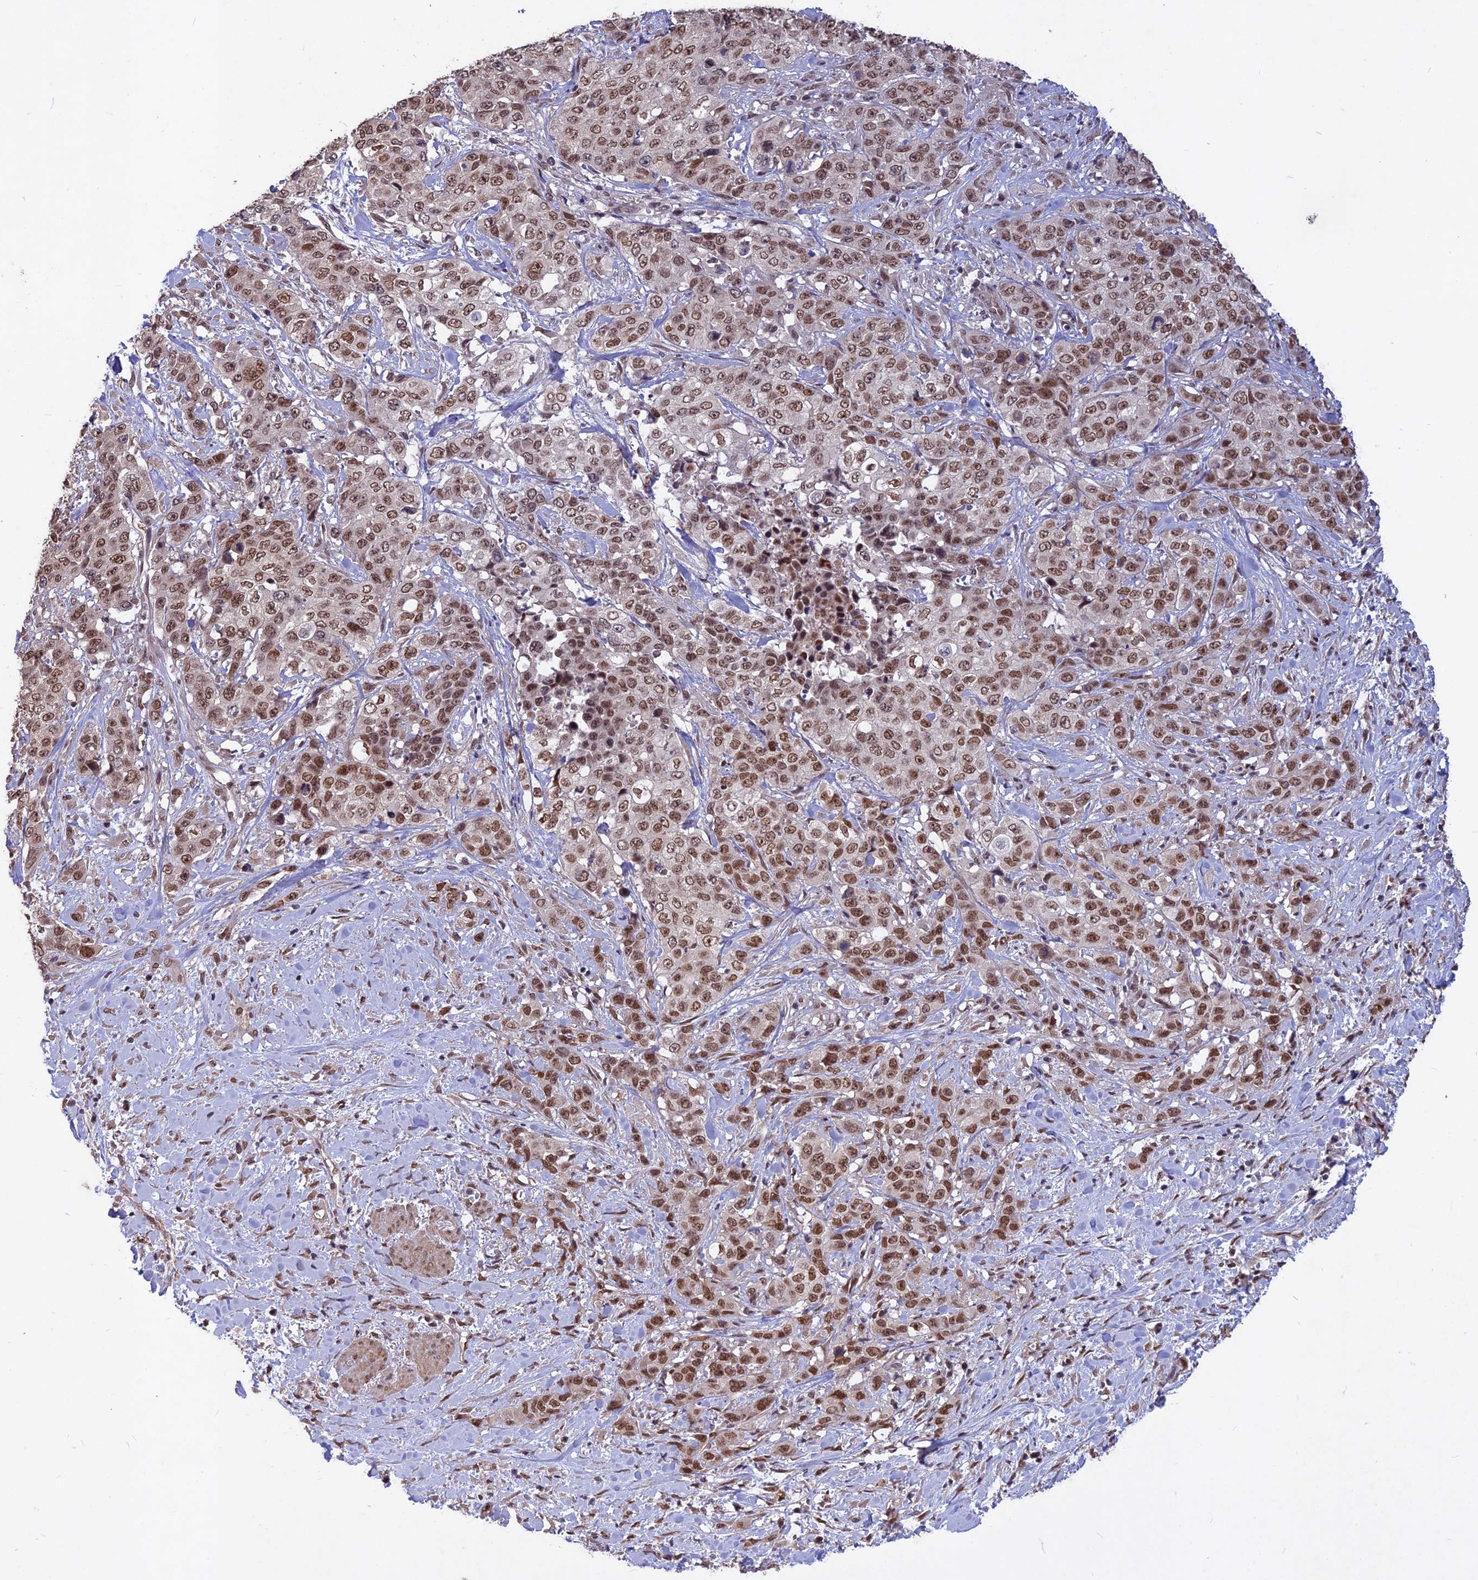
{"staining": {"intensity": "moderate", "quantity": ">75%", "location": "nuclear"}, "tissue": "stomach cancer", "cell_type": "Tumor cells", "image_type": "cancer", "snomed": [{"axis": "morphology", "description": "Adenocarcinoma, NOS"}, {"axis": "topography", "description": "Stomach, upper"}], "caption": "Human stomach adenocarcinoma stained with a protein marker demonstrates moderate staining in tumor cells.", "gene": "DIS3", "patient": {"sex": "male", "age": 62}}